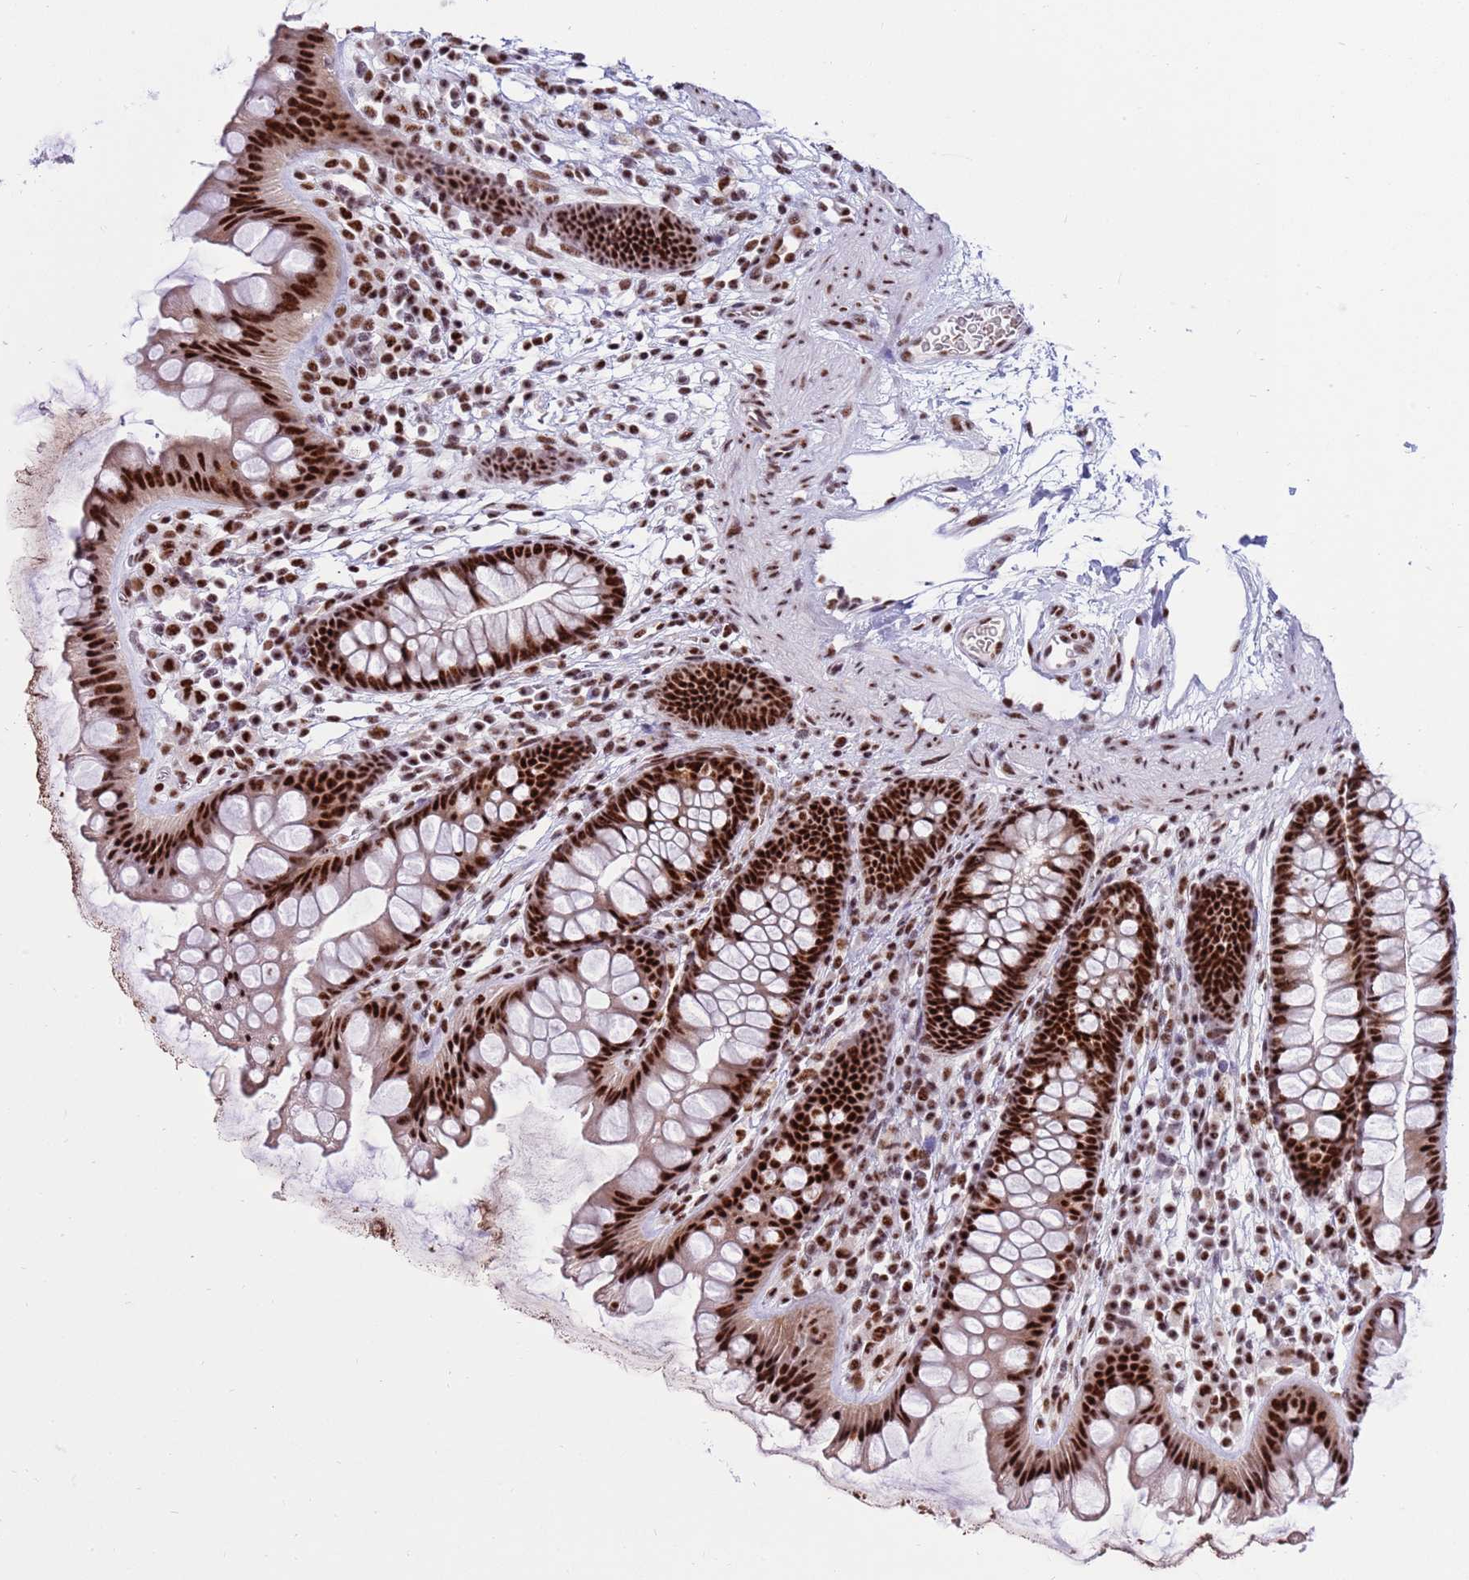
{"staining": {"intensity": "strong", "quantity": ">75%", "location": "nuclear"}, "tissue": "colon", "cell_type": "Endothelial cells", "image_type": "normal", "snomed": [{"axis": "morphology", "description": "Normal tissue, NOS"}, {"axis": "topography", "description": "Colon"}], "caption": "This image displays normal colon stained with immunohistochemistry to label a protein in brown. The nuclear of endothelial cells show strong positivity for the protein. Nuclei are counter-stained blue.", "gene": "THOC2", "patient": {"sex": "female", "age": 62}}